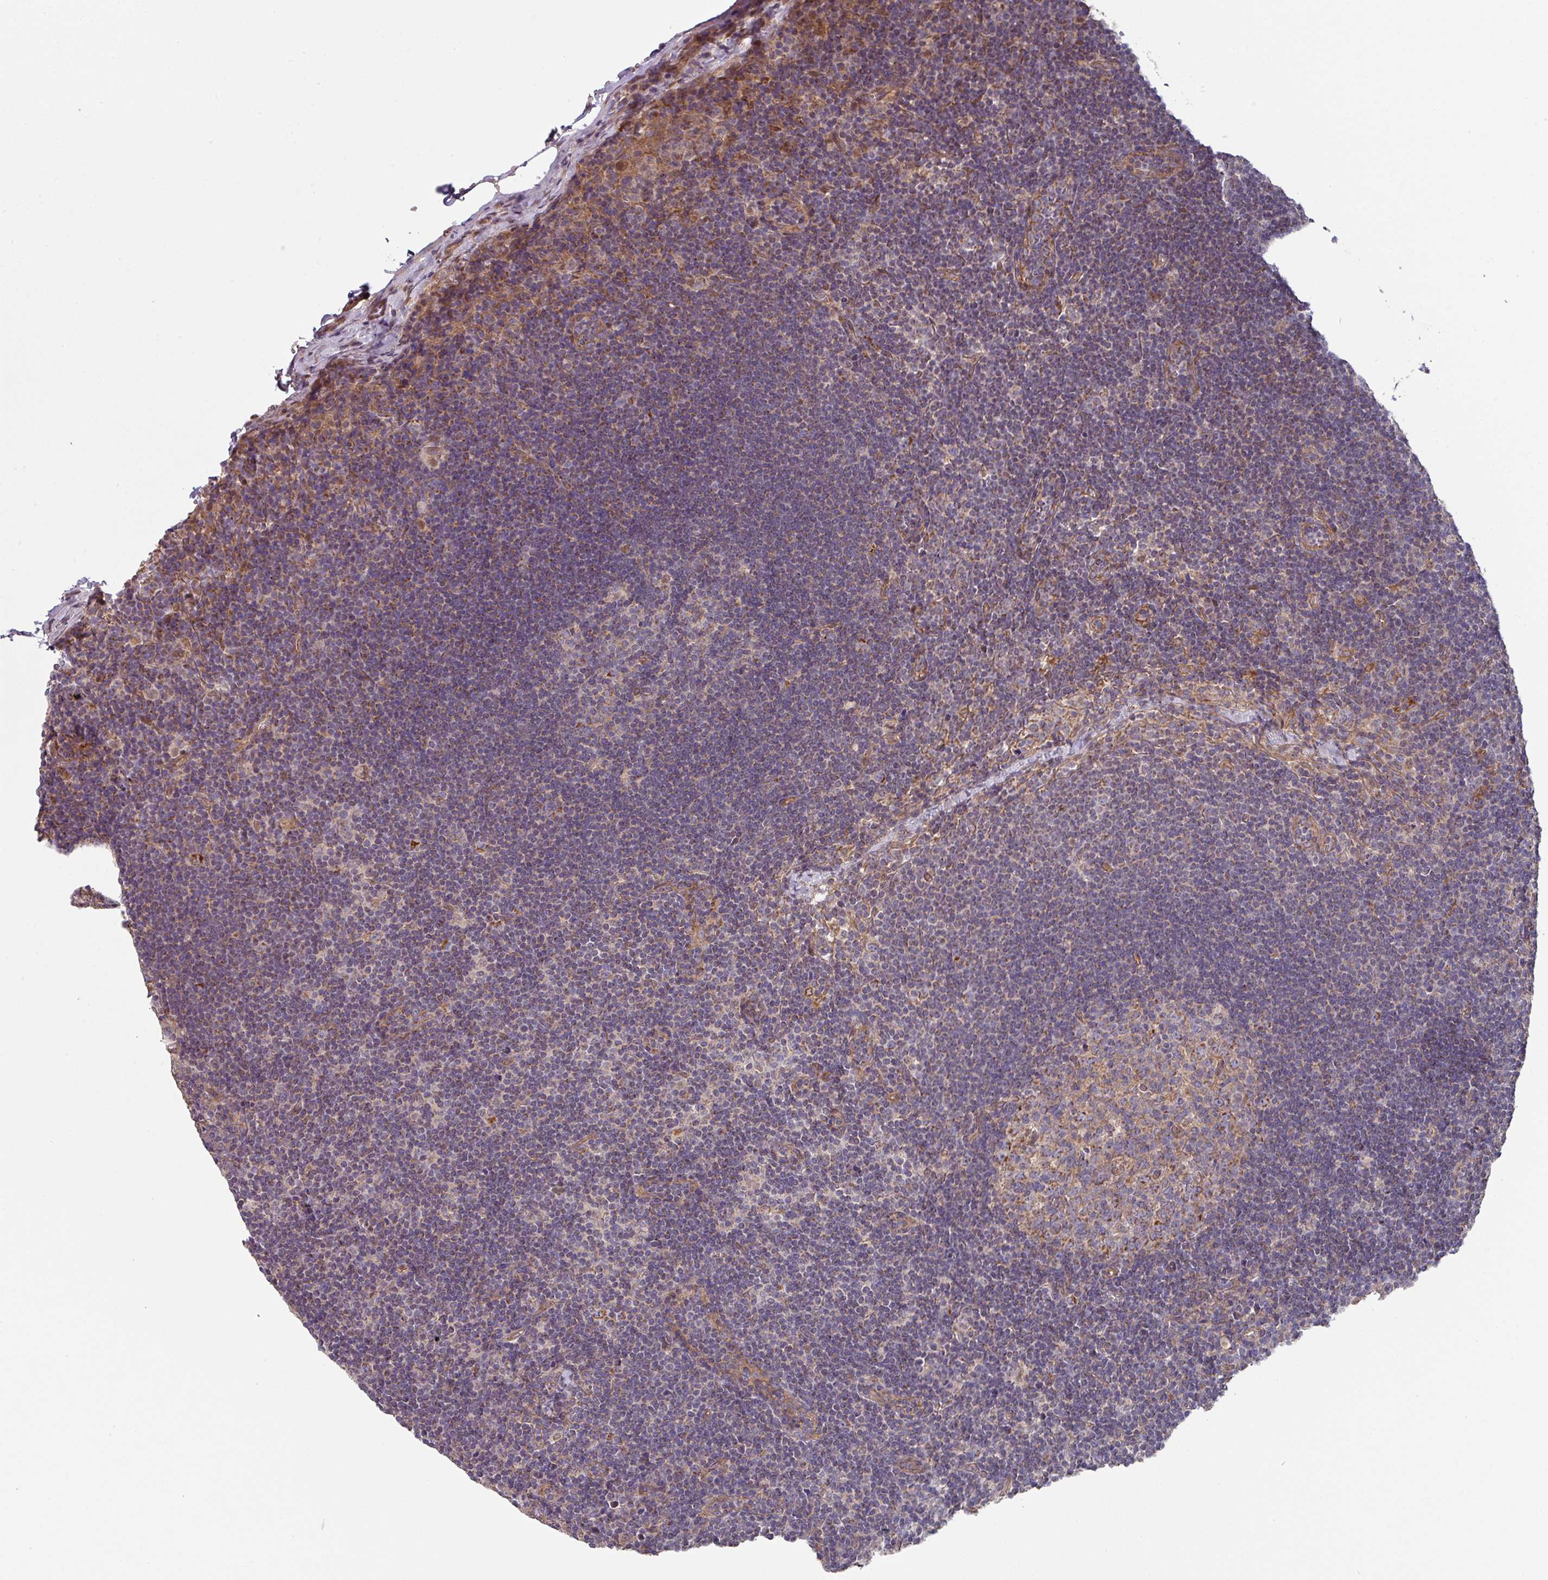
{"staining": {"intensity": "weak", "quantity": ">75%", "location": "cytoplasmic/membranous"}, "tissue": "lymph node", "cell_type": "Germinal center cells", "image_type": "normal", "snomed": [{"axis": "morphology", "description": "Normal tissue, NOS"}, {"axis": "topography", "description": "Lymph node"}], "caption": "High-magnification brightfield microscopy of normal lymph node stained with DAB (3,3'-diaminobenzidine) (brown) and counterstained with hematoxylin (blue). germinal center cells exhibit weak cytoplasmic/membranous staining is present in approximately>75% of cells.", "gene": "DCAF12L1", "patient": {"sex": "female", "age": 29}}